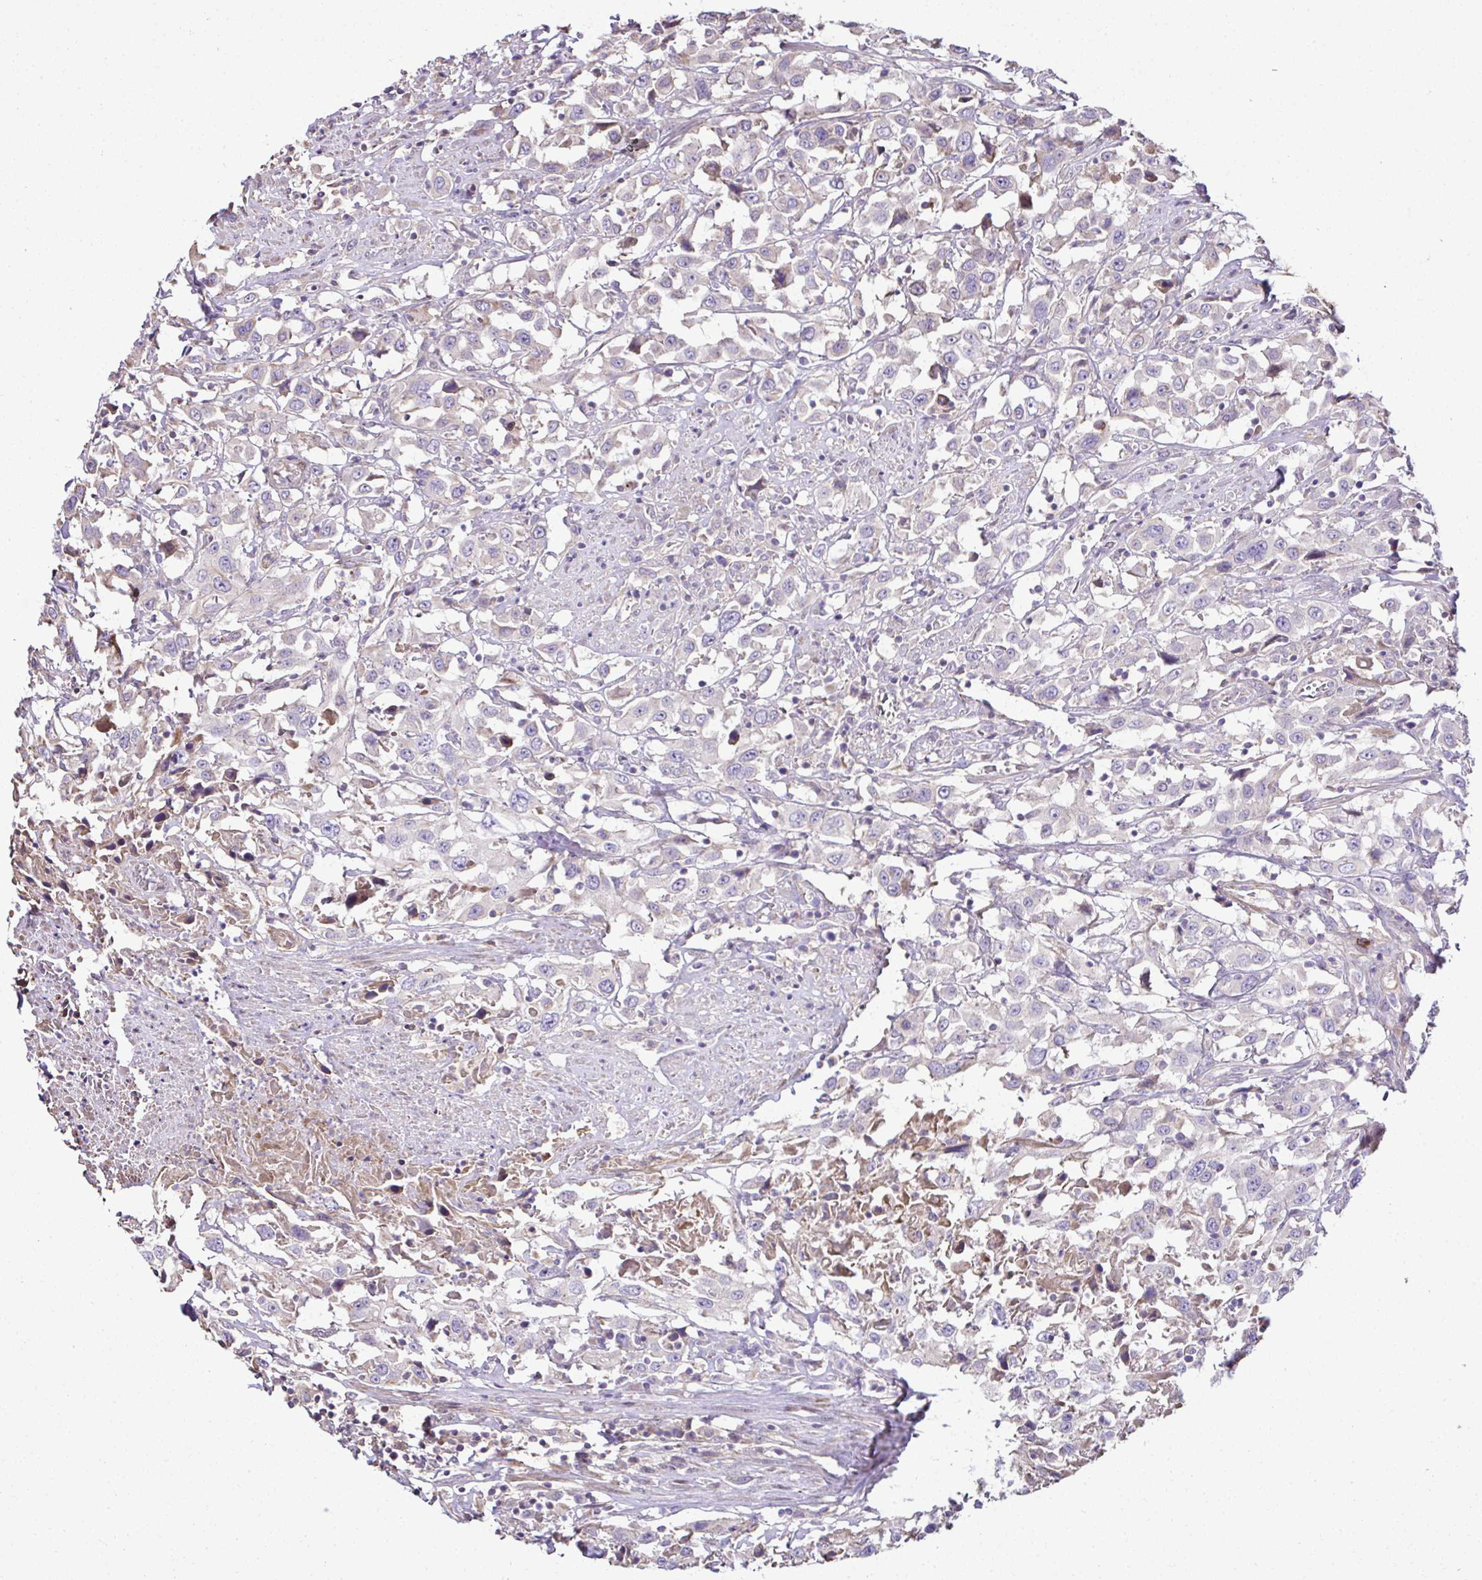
{"staining": {"intensity": "negative", "quantity": "none", "location": "none"}, "tissue": "urothelial cancer", "cell_type": "Tumor cells", "image_type": "cancer", "snomed": [{"axis": "morphology", "description": "Urothelial carcinoma, High grade"}, {"axis": "topography", "description": "Urinary bladder"}], "caption": "Tumor cells are negative for protein expression in human urothelial carcinoma (high-grade). (Brightfield microscopy of DAB (3,3'-diaminobenzidine) immunohistochemistry (IHC) at high magnification).", "gene": "CCDC85C", "patient": {"sex": "male", "age": 61}}